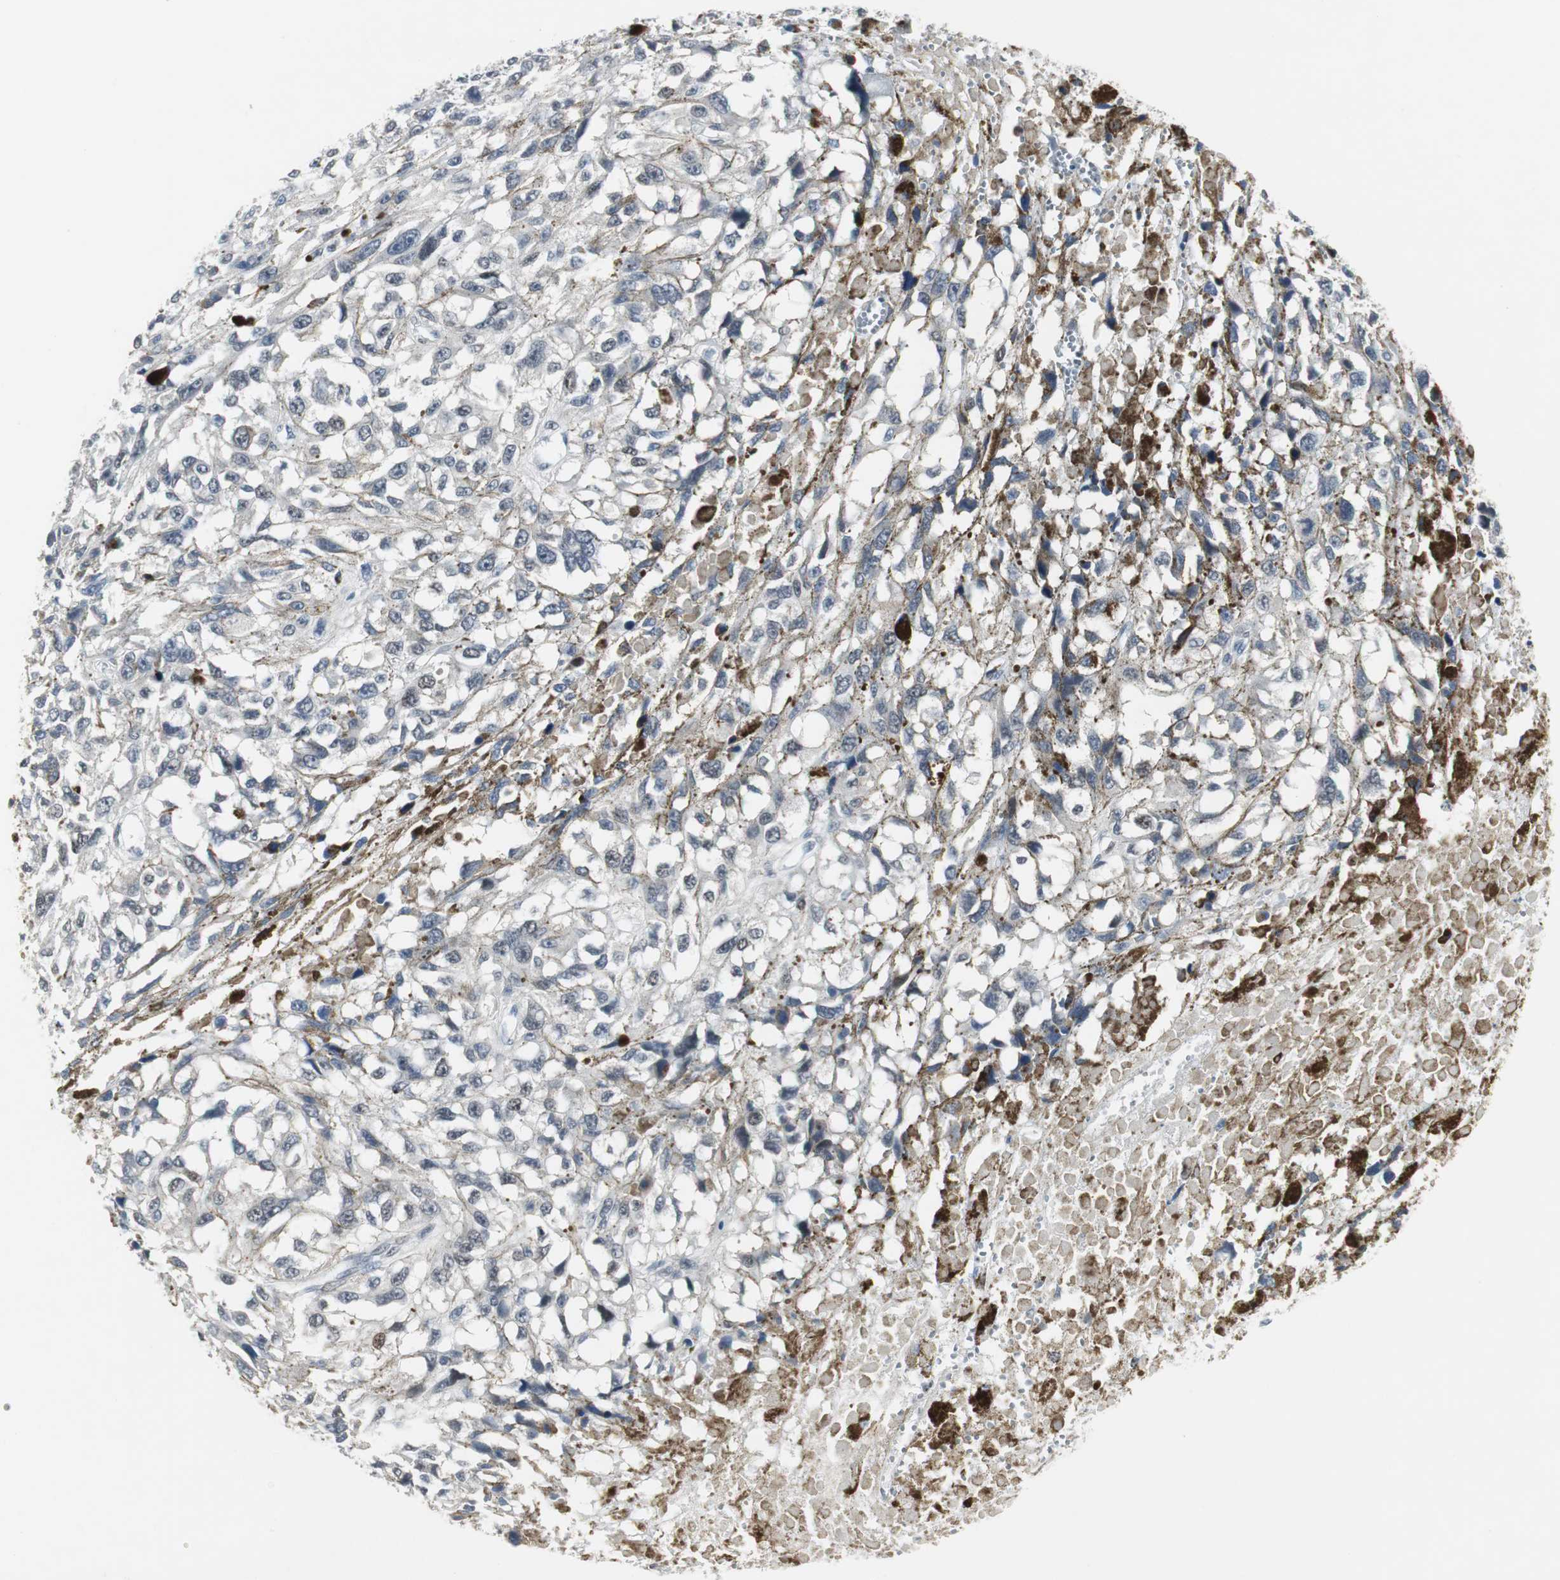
{"staining": {"intensity": "negative", "quantity": "none", "location": "none"}, "tissue": "melanoma", "cell_type": "Tumor cells", "image_type": "cancer", "snomed": [{"axis": "morphology", "description": "Malignant melanoma, Metastatic site"}, {"axis": "topography", "description": "Lymph node"}], "caption": "The image displays no staining of tumor cells in malignant melanoma (metastatic site). (Brightfield microscopy of DAB (3,3'-diaminobenzidine) IHC at high magnification).", "gene": "ELK1", "patient": {"sex": "male", "age": 59}}